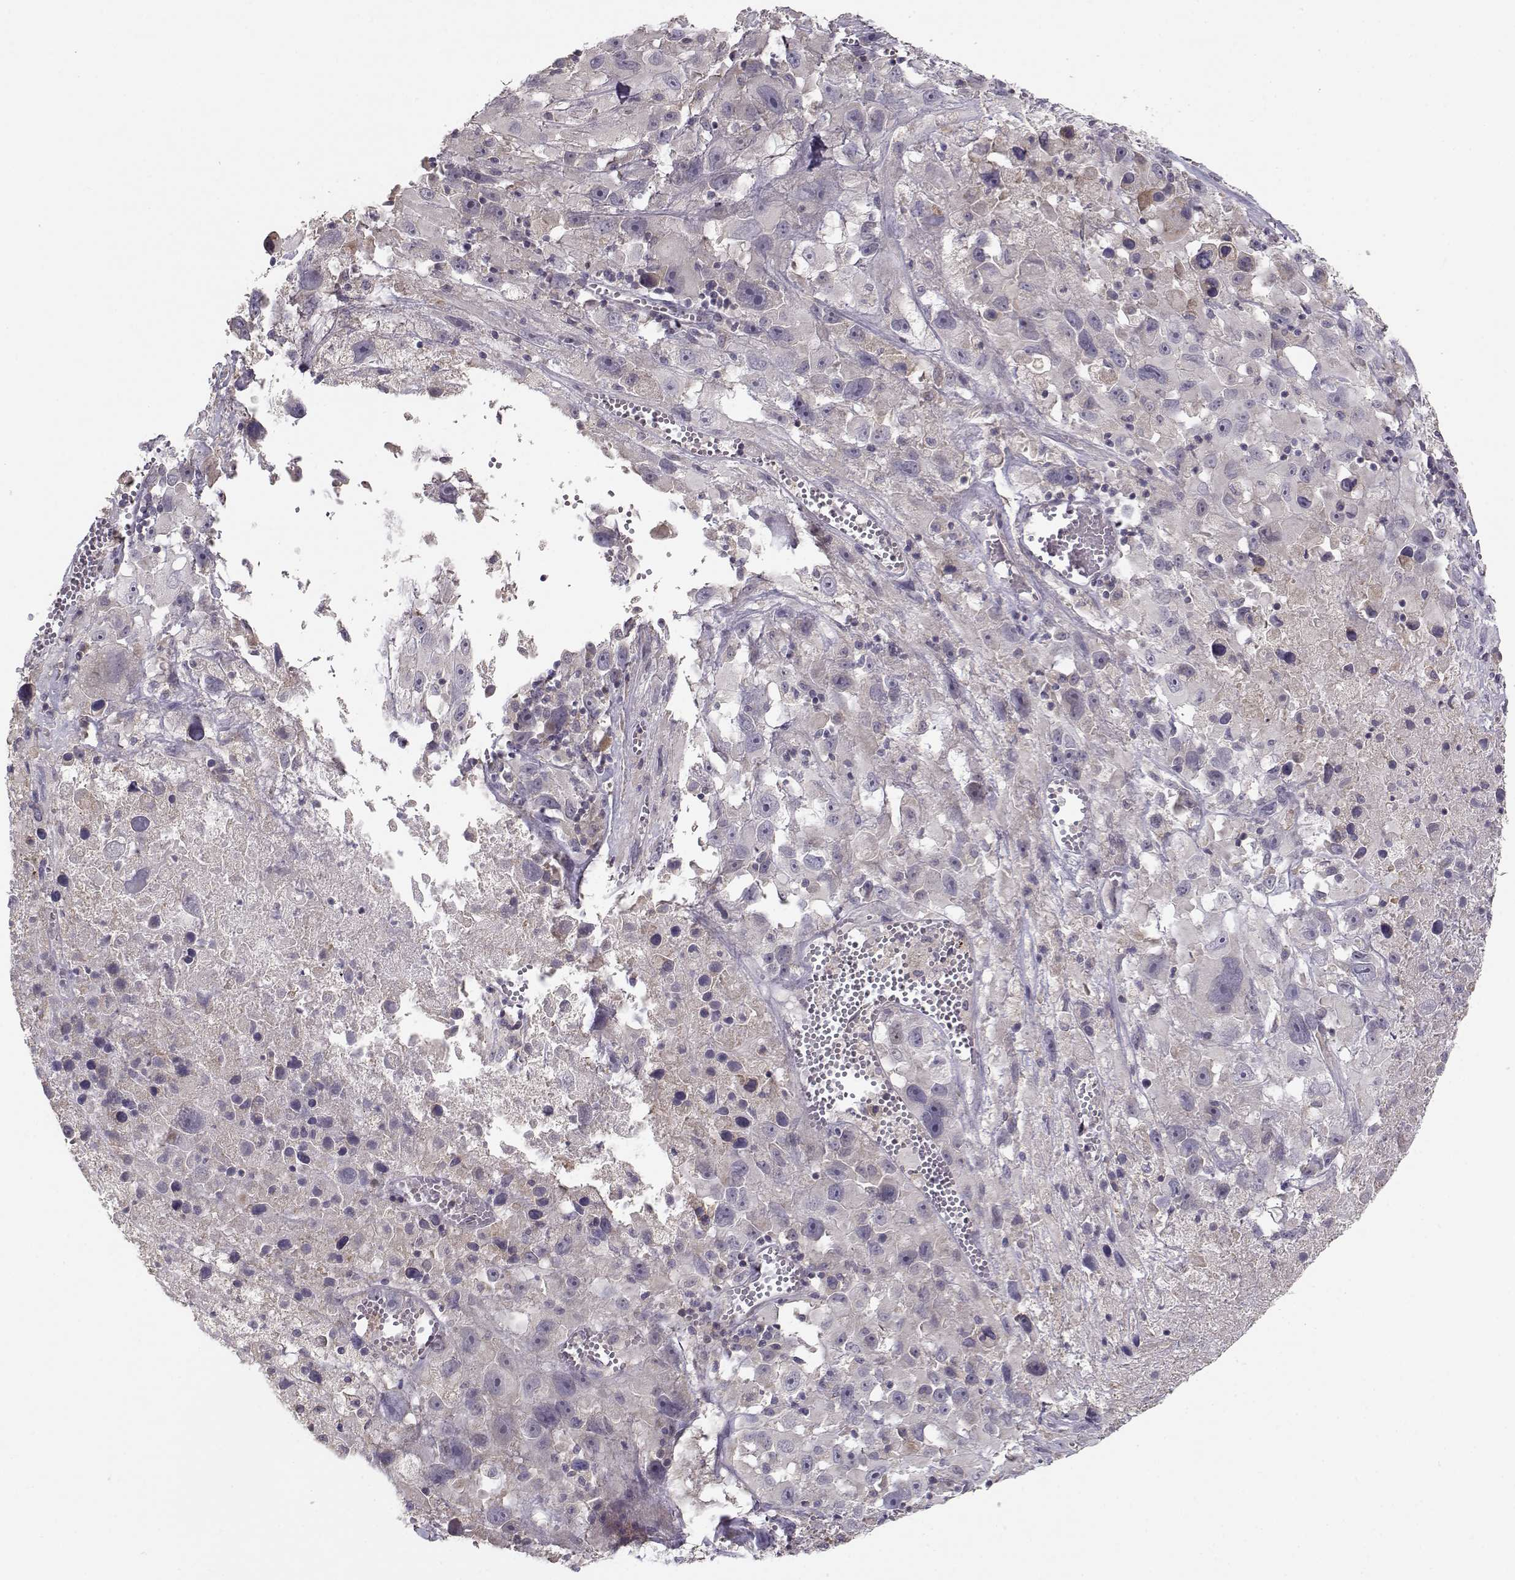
{"staining": {"intensity": "negative", "quantity": "none", "location": "none"}, "tissue": "melanoma", "cell_type": "Tumor cells", "image_type": "cancer", "snomed": [{"axis": "morphology", "description": "Malignant melanoma, Metastatic site"}, {"axis": "topography", "description": "Lymph node"}], "caption": "High magnification brightfield microscopy of melanoma stained with DAB (3,3'-diaminobenzidine) (brown) and counterstained with hematoxylin (blue): tumor cells show no significant expression.", "gene": "ENTPD8", "patient": {"sex": "male", "age": 50}}